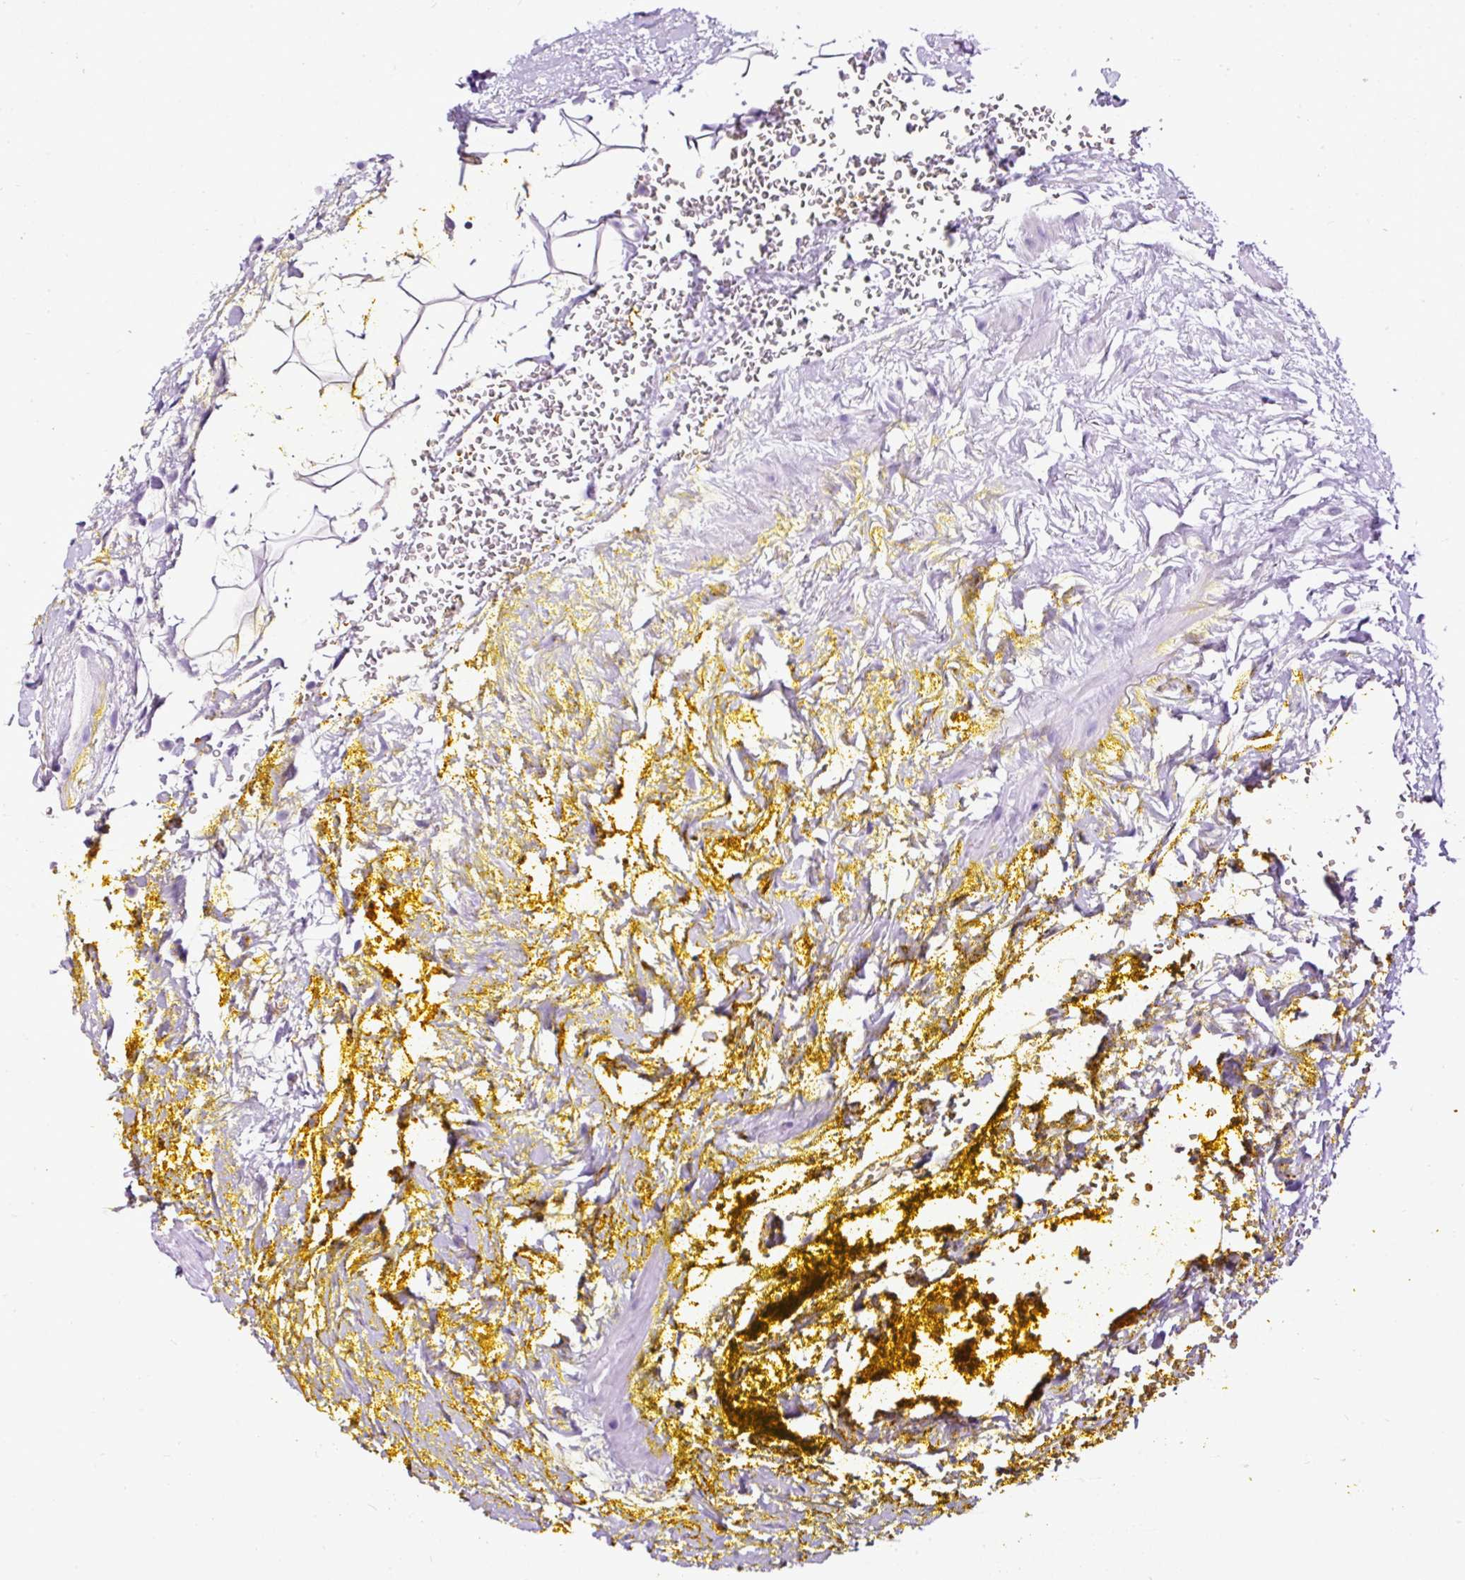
{"staining": {"intensity": "negative", "quantity": "none", "location": "none"}, "tissue": "prostate cancer", "cell_type": "Tumor cells", "image_type": "cancer", "snomed": [{"axis": "morphology", "description": "Adenocarcinoma, High grade"}, {"axis": "topography", "description": "Prostate"}], "caption": "Tumor cells are negative for protein expression in human adenocarcinoma (high-grade) (prostate).", "gene": "STOX2", "patient": {"sex": "male", "age": 63}}